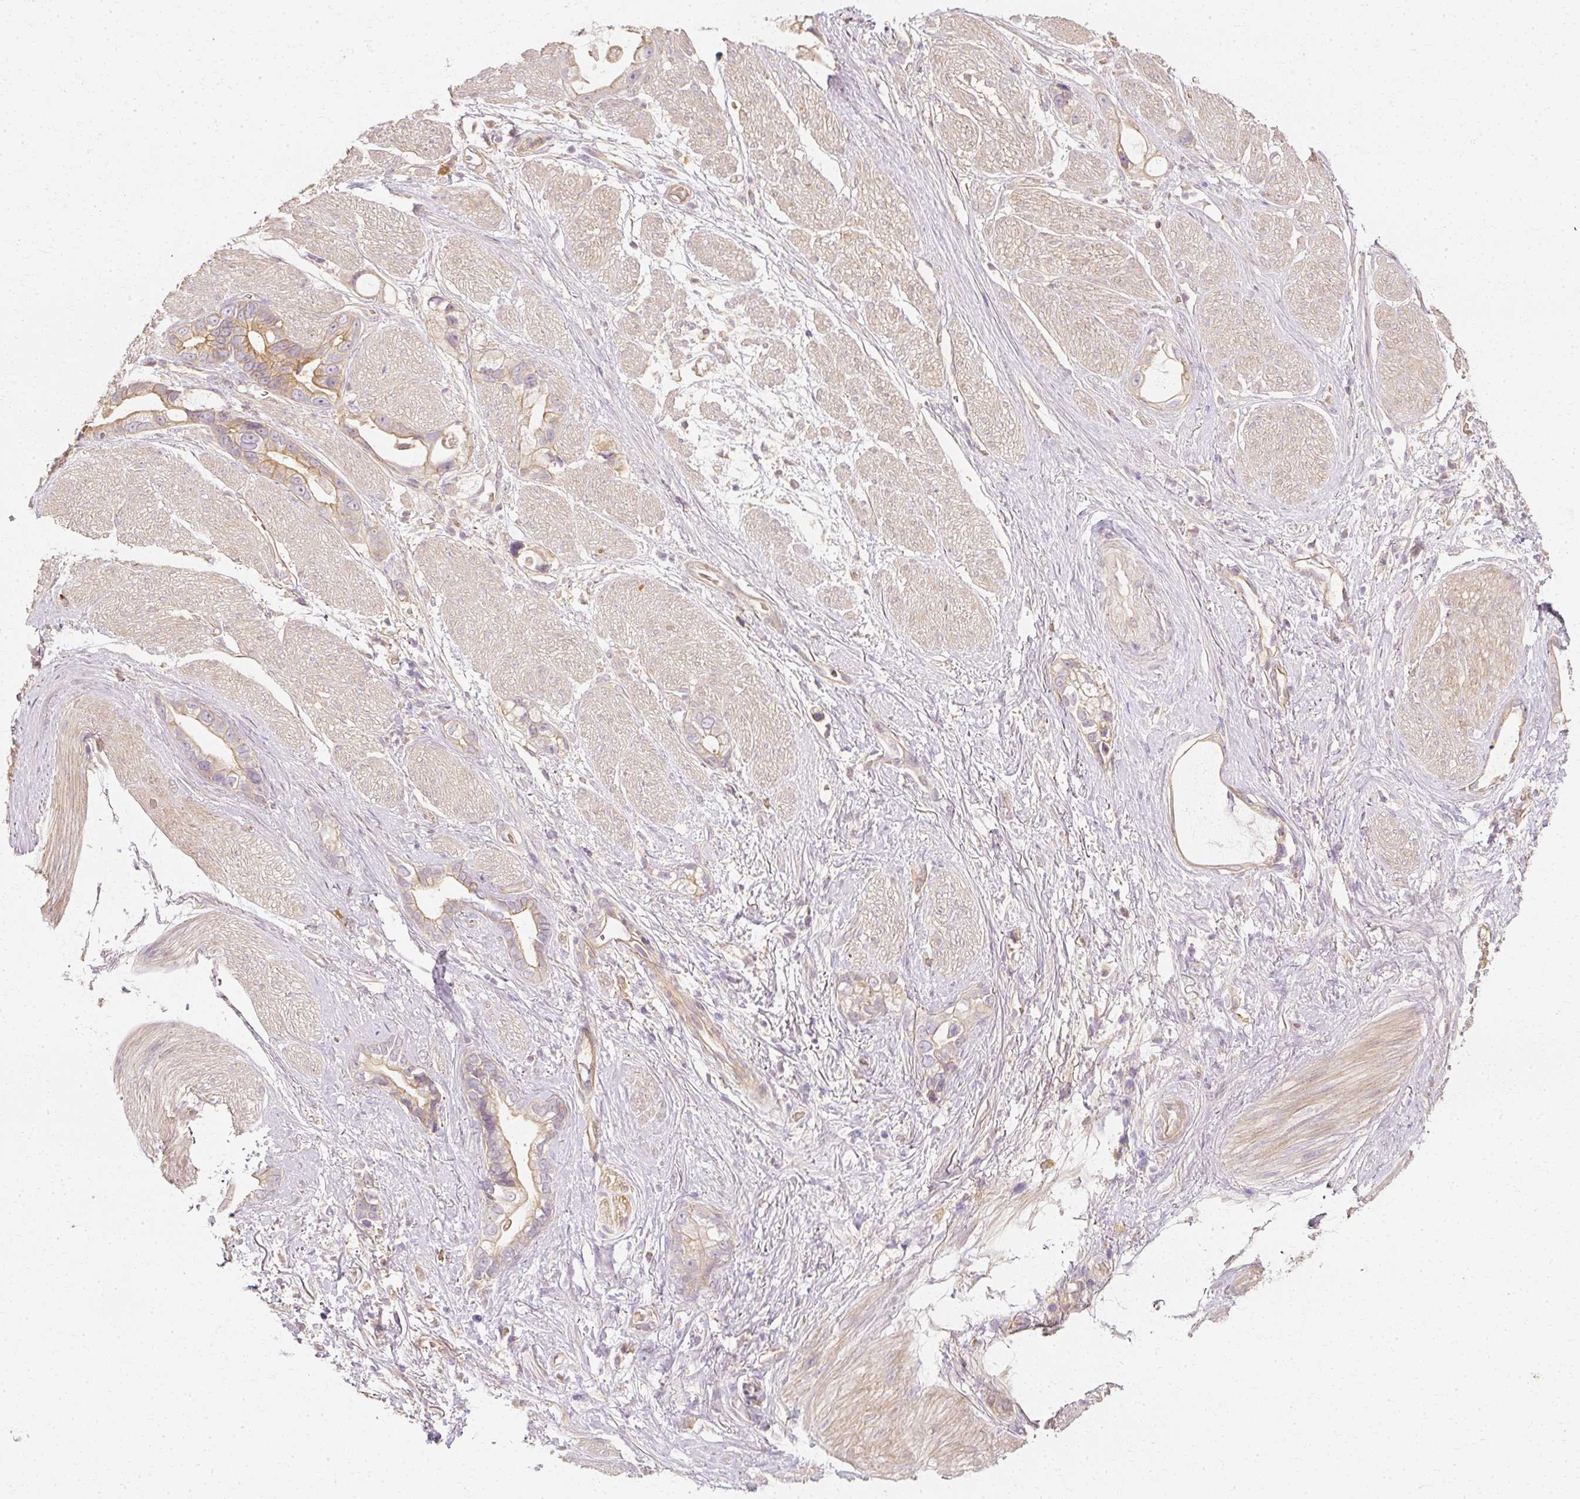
{"staining": {"intensity": "moderate", "quantity": "25%-75%", "location": "cytoplasmic/membranous"}, "tissue": "stomach cancer", "cell_type": "Tumor cells", "image_type": "cancer", "snomed": [{"axis": "morphology", "description": "Adenocarcinoma, NOS"}, {"axis": "topography", "description": "Stomach"}], "caption": "Human stomach adenocarcinoma stained with a brown dye demonstrates moderate cytoplasmic/membranous positive expression in about 25%-75% of tumor cells.", "gene": "GNAQ", "patient": {"sex": "male", "age": 55}}